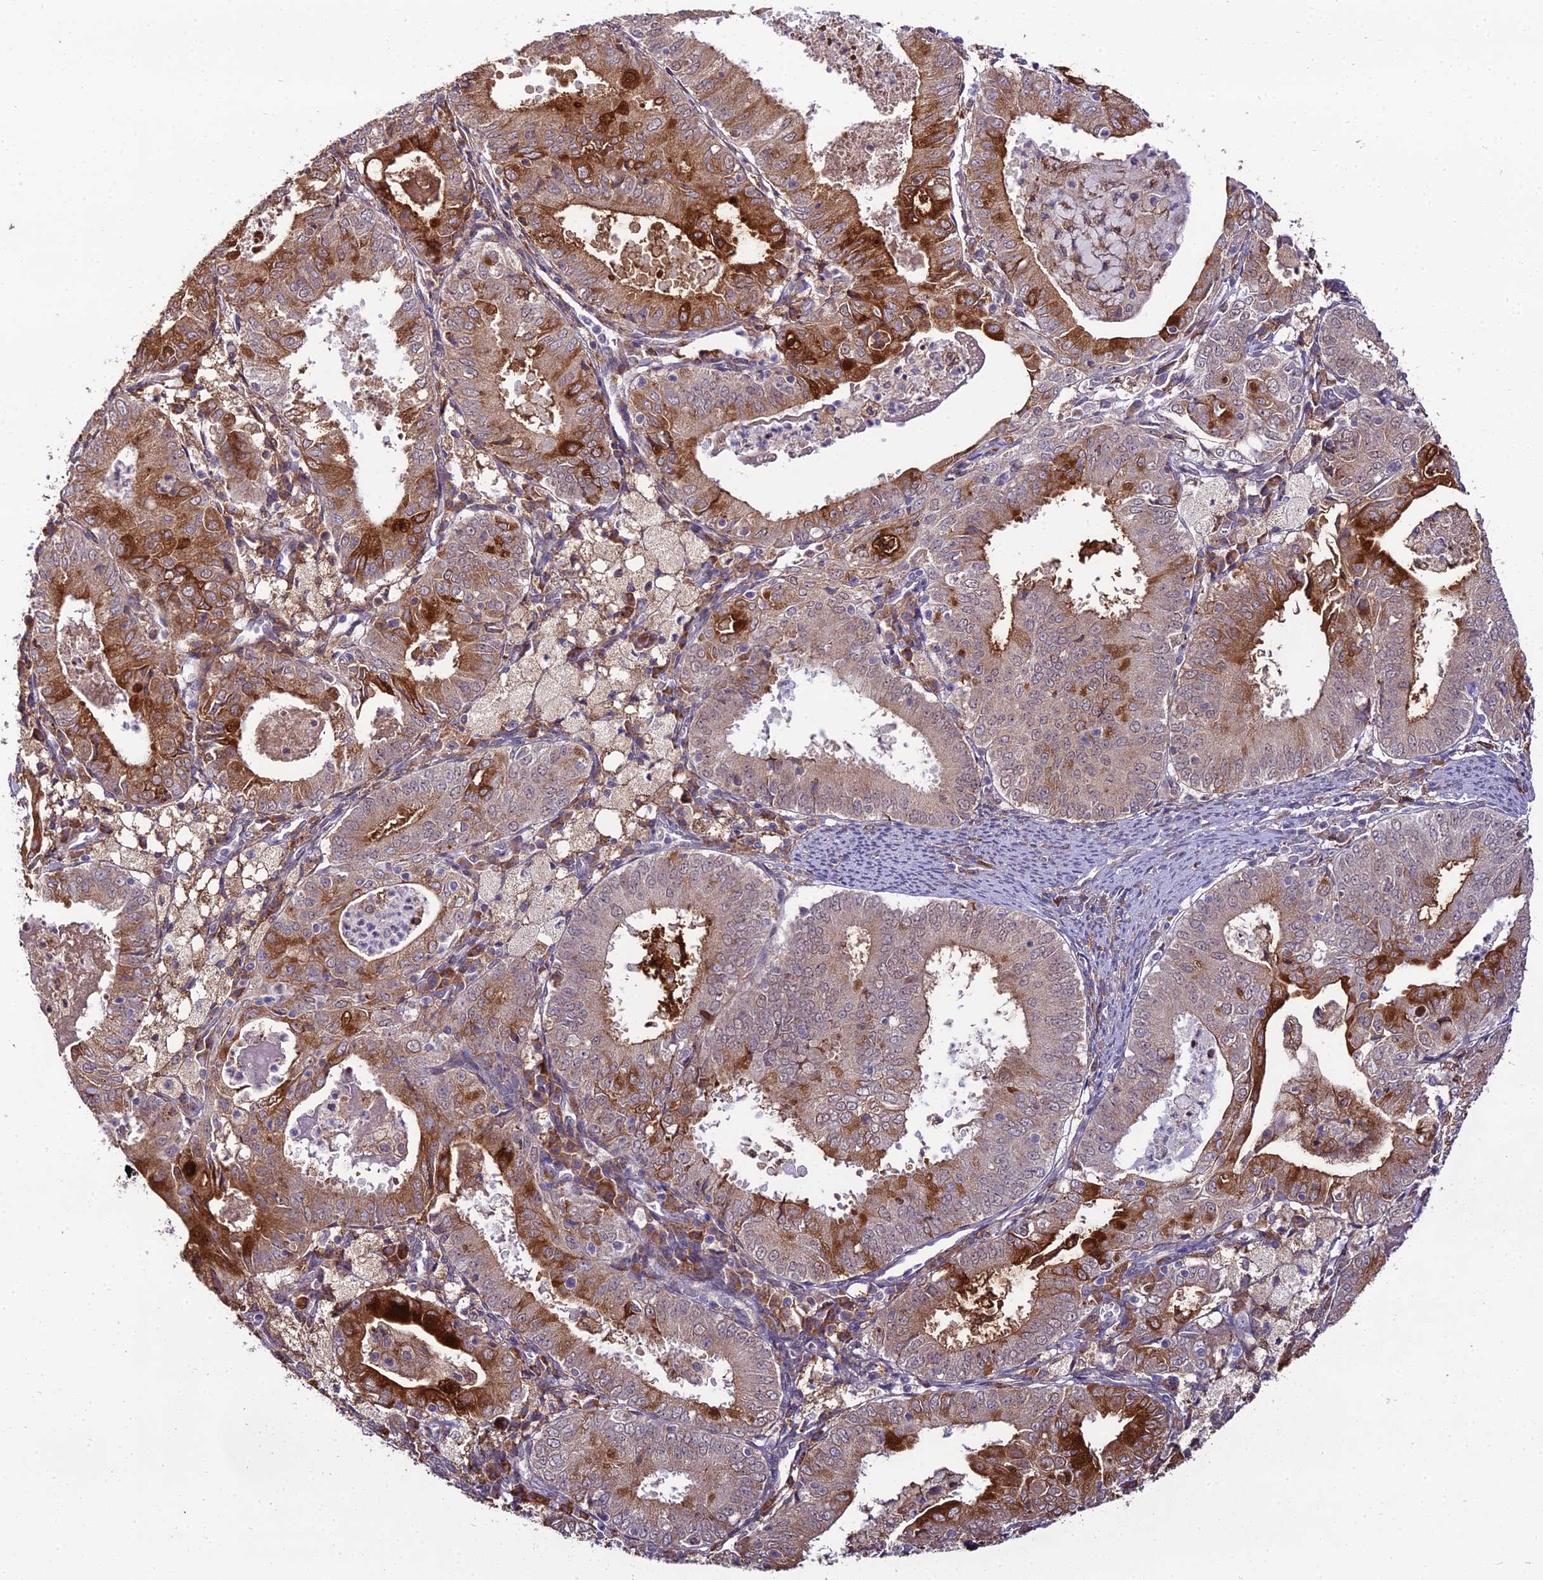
{"staining": {"intensity": "strong", "quantity": "25%-75%", "location": "cytoplasmic/membranous"}, "tissue": "endometrial cancer", "cell_type": "Tumor cells", "image_type": "cancer", "snomed": [{"axis": "morphology", "description": "Adenocarcinoma, NOS"}, {"axis": "topography", "description": "Endometrium"}], "caption": "Immunohistochemical staining of endometrial cancer (adenocarcinoma) exhibits high levels of strong cytoplasmic/membranous expression in approximately 25%-75% of tumor cells.", "gene": "TROAP", "patient": {"sex": "female", "age": 57}}